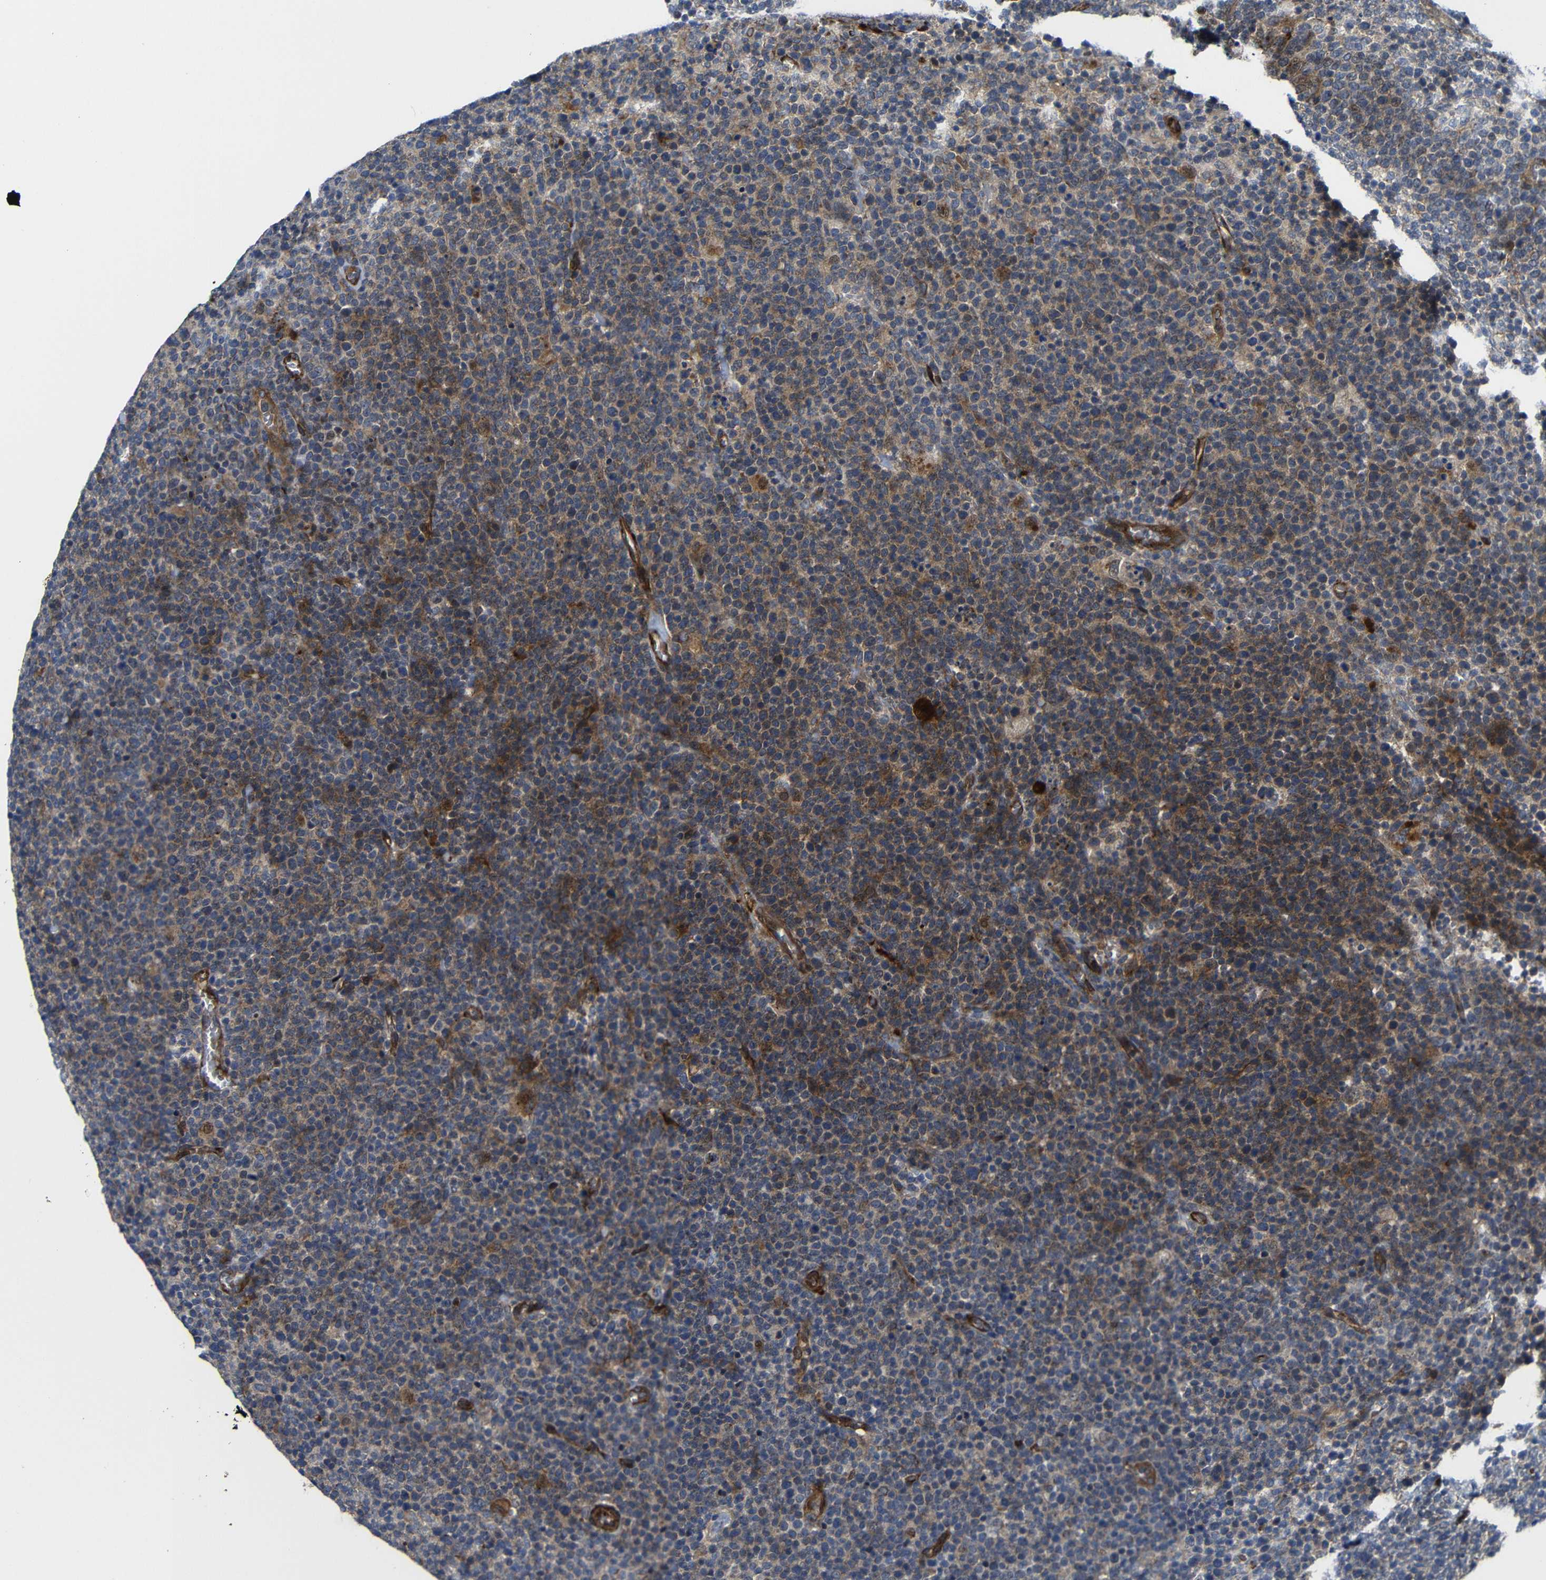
{"staining": {"intensity": "moderate", "quantity": "25%-75%", "location": "cytoplasmic/membranous"}, "tissue": "lymphoma", "cell_type": "Tumor cells", "image_type": "cancer", "snomed": [{"axis": "morphology", "description": "Malignant lymphoma, non-Hodgkin's type, High grade"}, {"axis": "topography", "description": "Lymph node"}], "caption": "Protein positivity by IHC reveals moderate cytoplasmic/membranous staining in about 25%-75% of tumor cells in lymphoma. Immunohistochemistry stains the protein of interest in brown and the nuclei are stained blue.", "gene": "PARP14", "patient": {"sex": "male", "age": 61}}